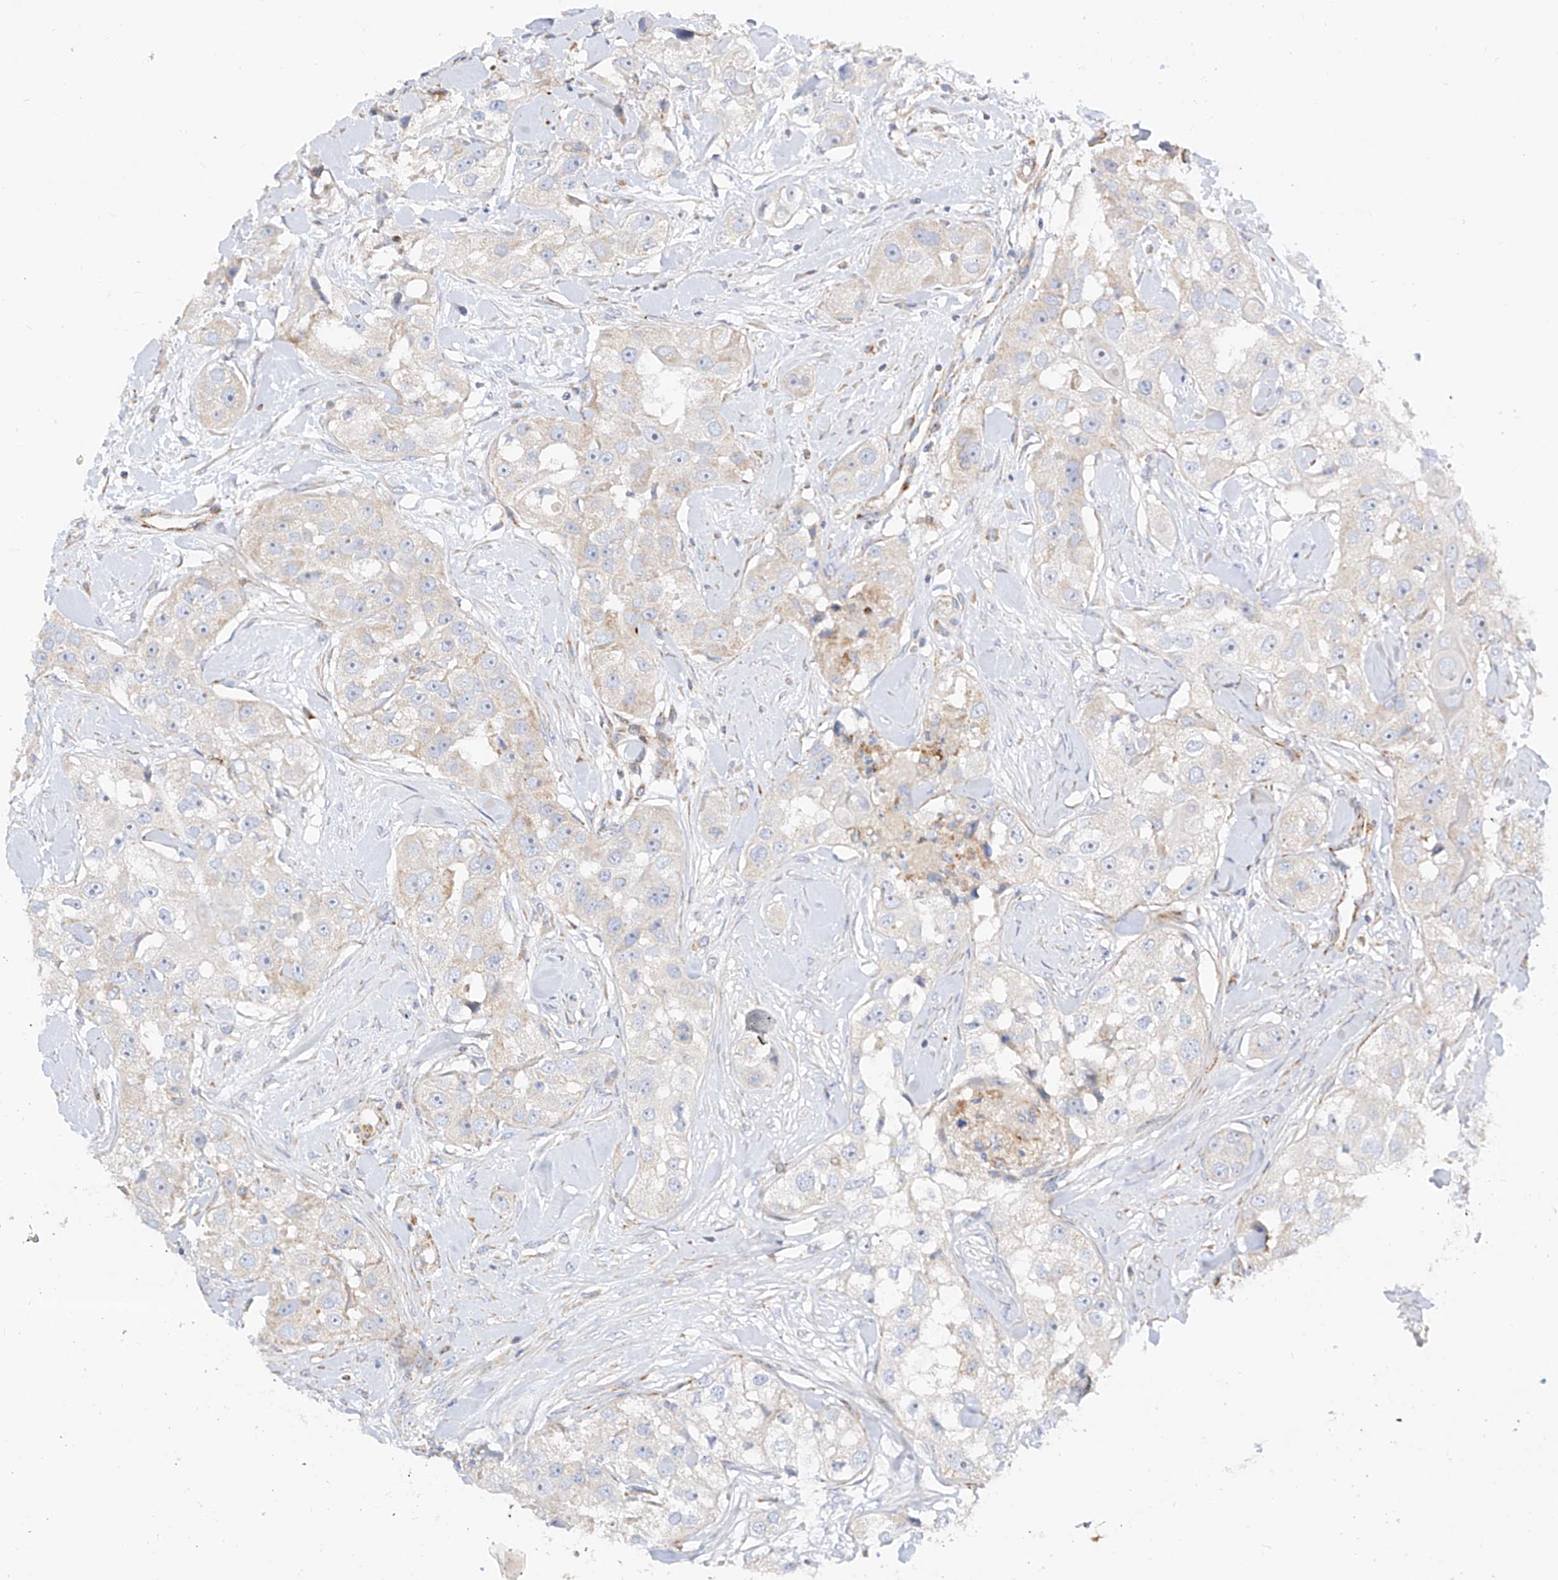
{"staining": {"intensity": "negative", "quantity": "none", "location": "none"}, "tissue": "head and neck cancer", "cell_type": "Tumor cells", "image_type": "cancer", "snomed": [{"axis": "morphology", "description": "Normal tissue, NOS"}, {"axis": "morphology", "description": "Squamous cell carcinoma, NOS"}, {"axis": "topography", "description": "Skeletal muscle"}, {"axis": "topography", "description": "Head-Neck"}], "caption": "The micrograph reveals no significant expression in tumor cells of head and neck cancer (squamous cell carcinoma).", "gene": "CST9", "patient": {"sex": "male", "age": 51}}